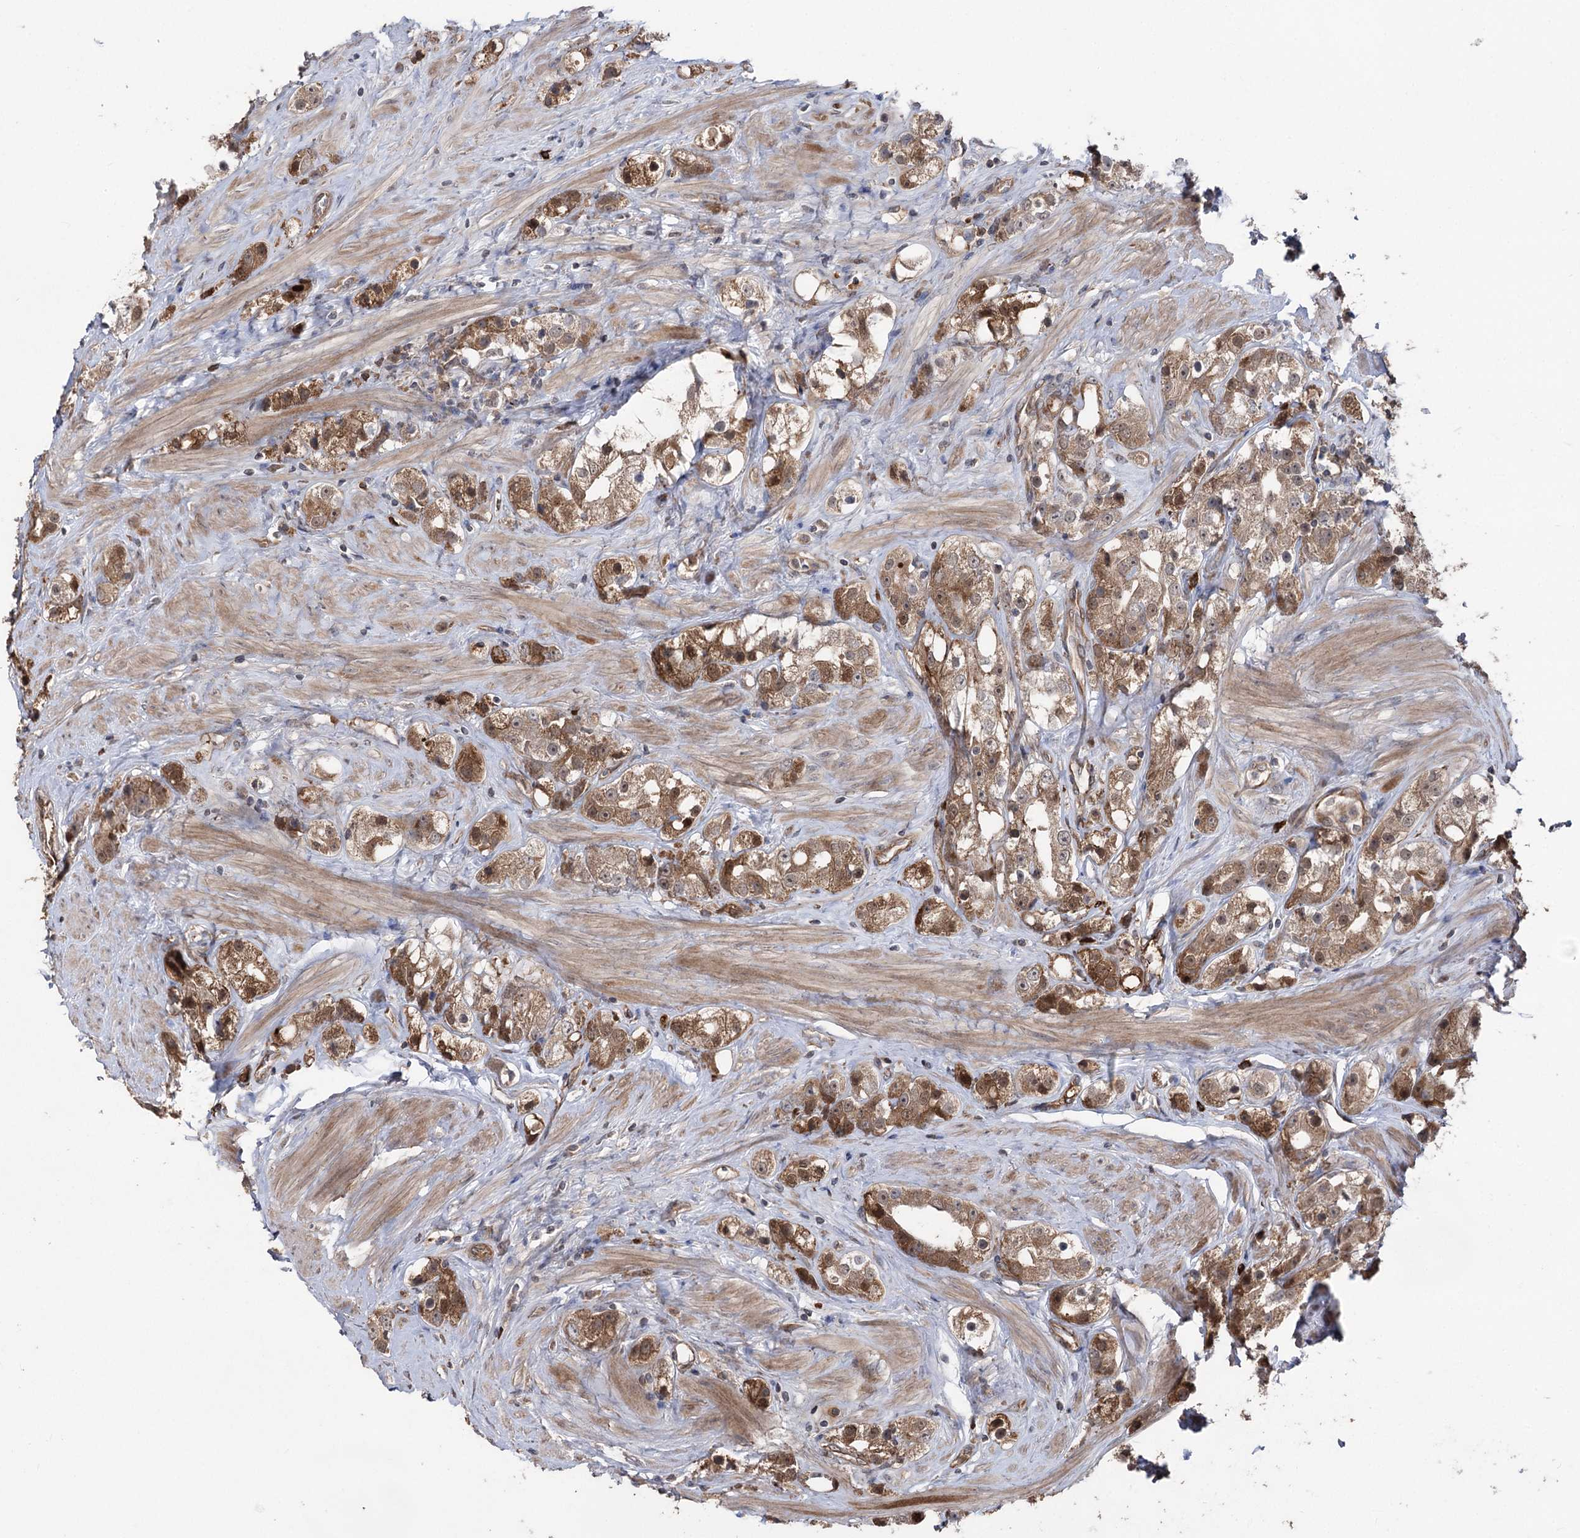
{"staining": {"intensity": "moderate", "quantity": ">75%", "location": "cytoplasmic/membranous,nuclear"}, "tissue": "prostate cancer", "cell_type": "Tumor cells", "image_type": "cancer", "snomed": [{"axis": "morphology", "description": "Adenocarcinoma, NOS"}, {"axis": "topography", "description": "Prostate"}], "caption": "Immunohistochemical staining of prostate cancer (adenocarcinoma) shows medium levels of moderate cytoplasmic/membranous and nuclear positivity in about >75% of tumor cells. (brown staining indicates protein expression, while blue staining denotes nuclei).", "gene": "OTUD1", "patient": {"sex": "male", "age": 79}}